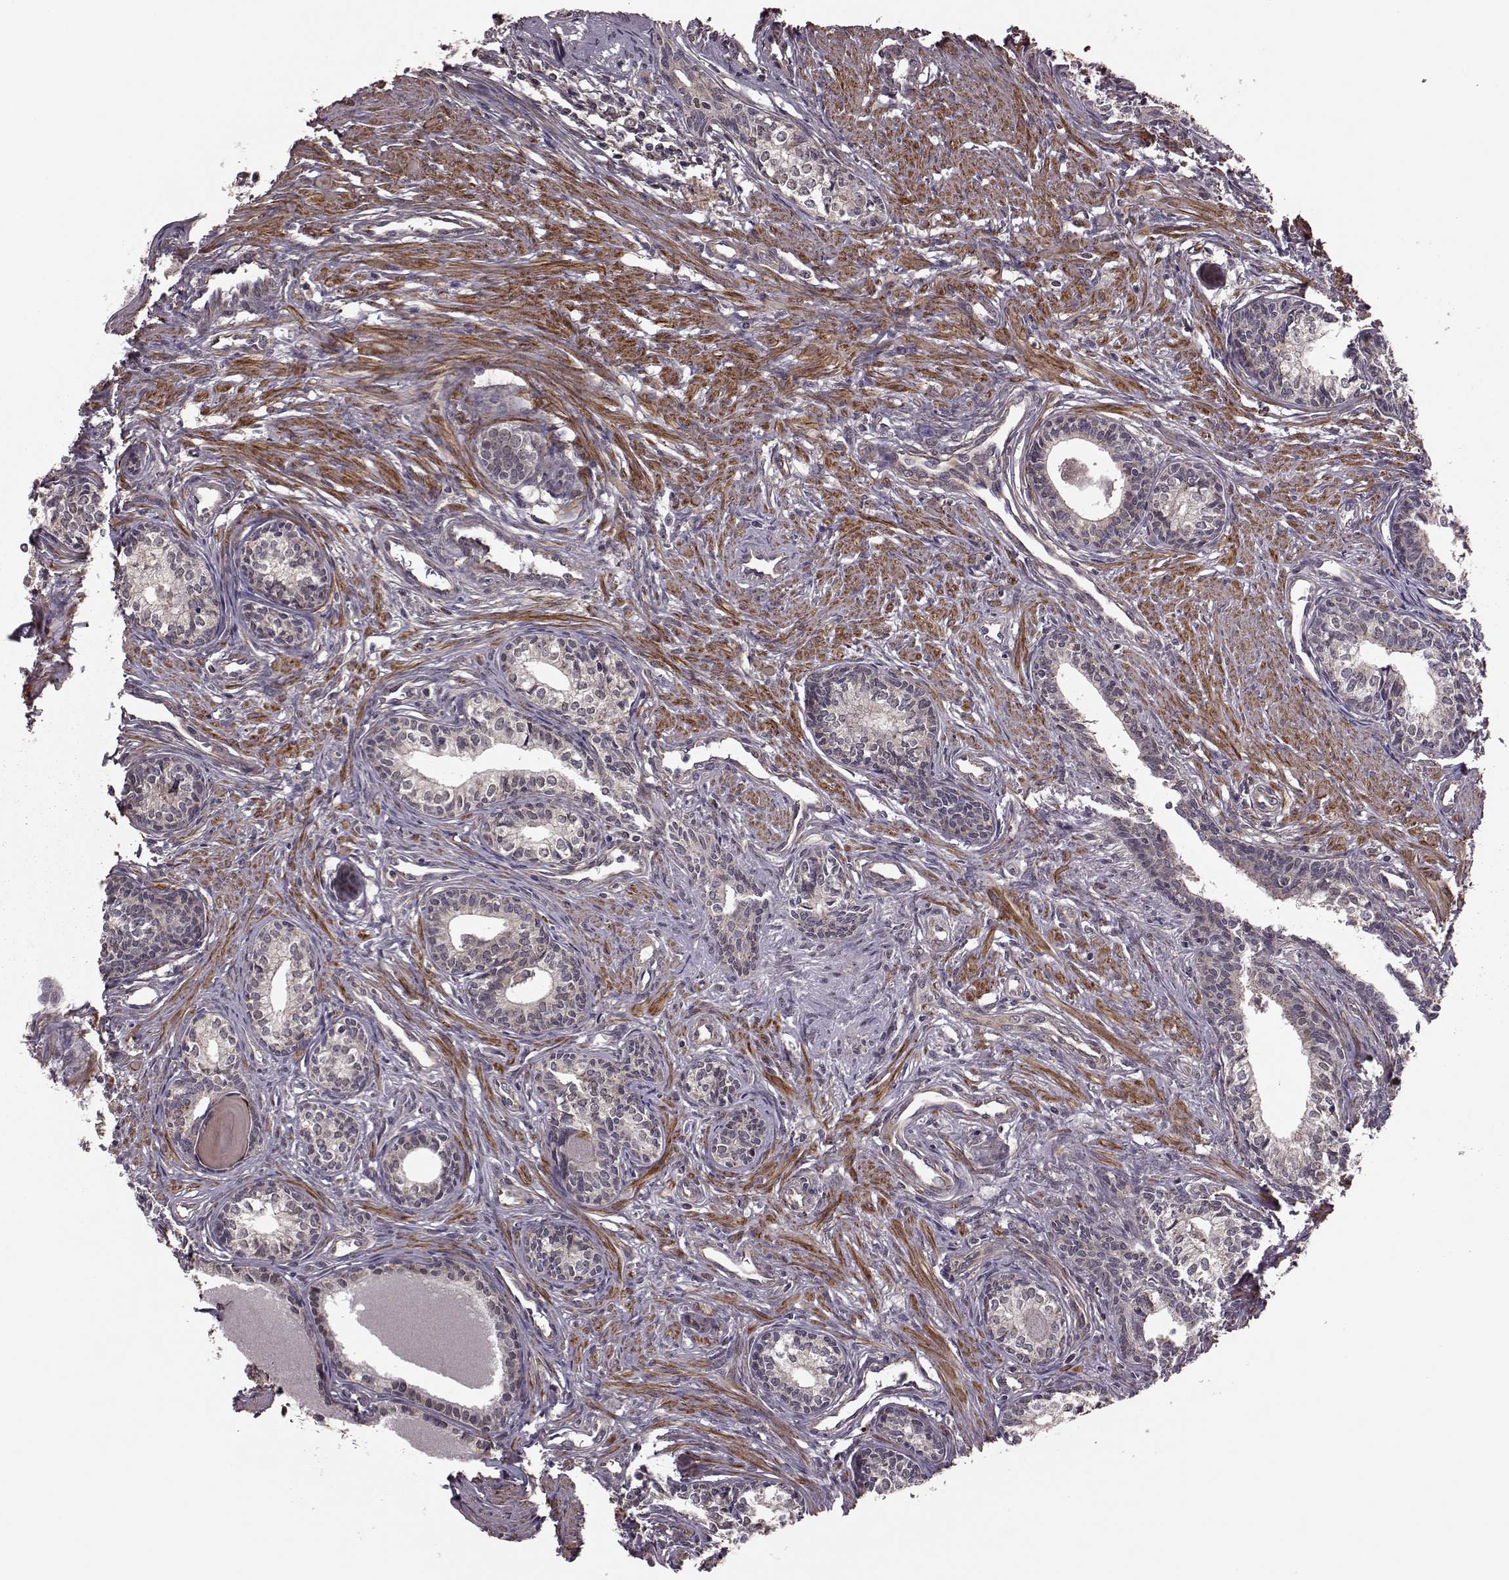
{"staining": {"intensity": "weak", "quantity": "25%-75%", "location": "cytoplasmic/membranous"}, "tissue": "prostate", "cell_type": "Glandular cells", "image_type": "normal", "snomed": [{"axis": "morphology", "description": "Normal tissue, NOS"}, {"axis": "topography", "description": "Prostate"}], "caption": "Immunohistochemical staining of unremarkable prostate displays 25%-75% levels of weak cytoplasmic/membranous protein positivity in approximately 25%-75% of glandular cells.", "gene": "FNIP2", "patient": {"sex": "male", "age": 60}}